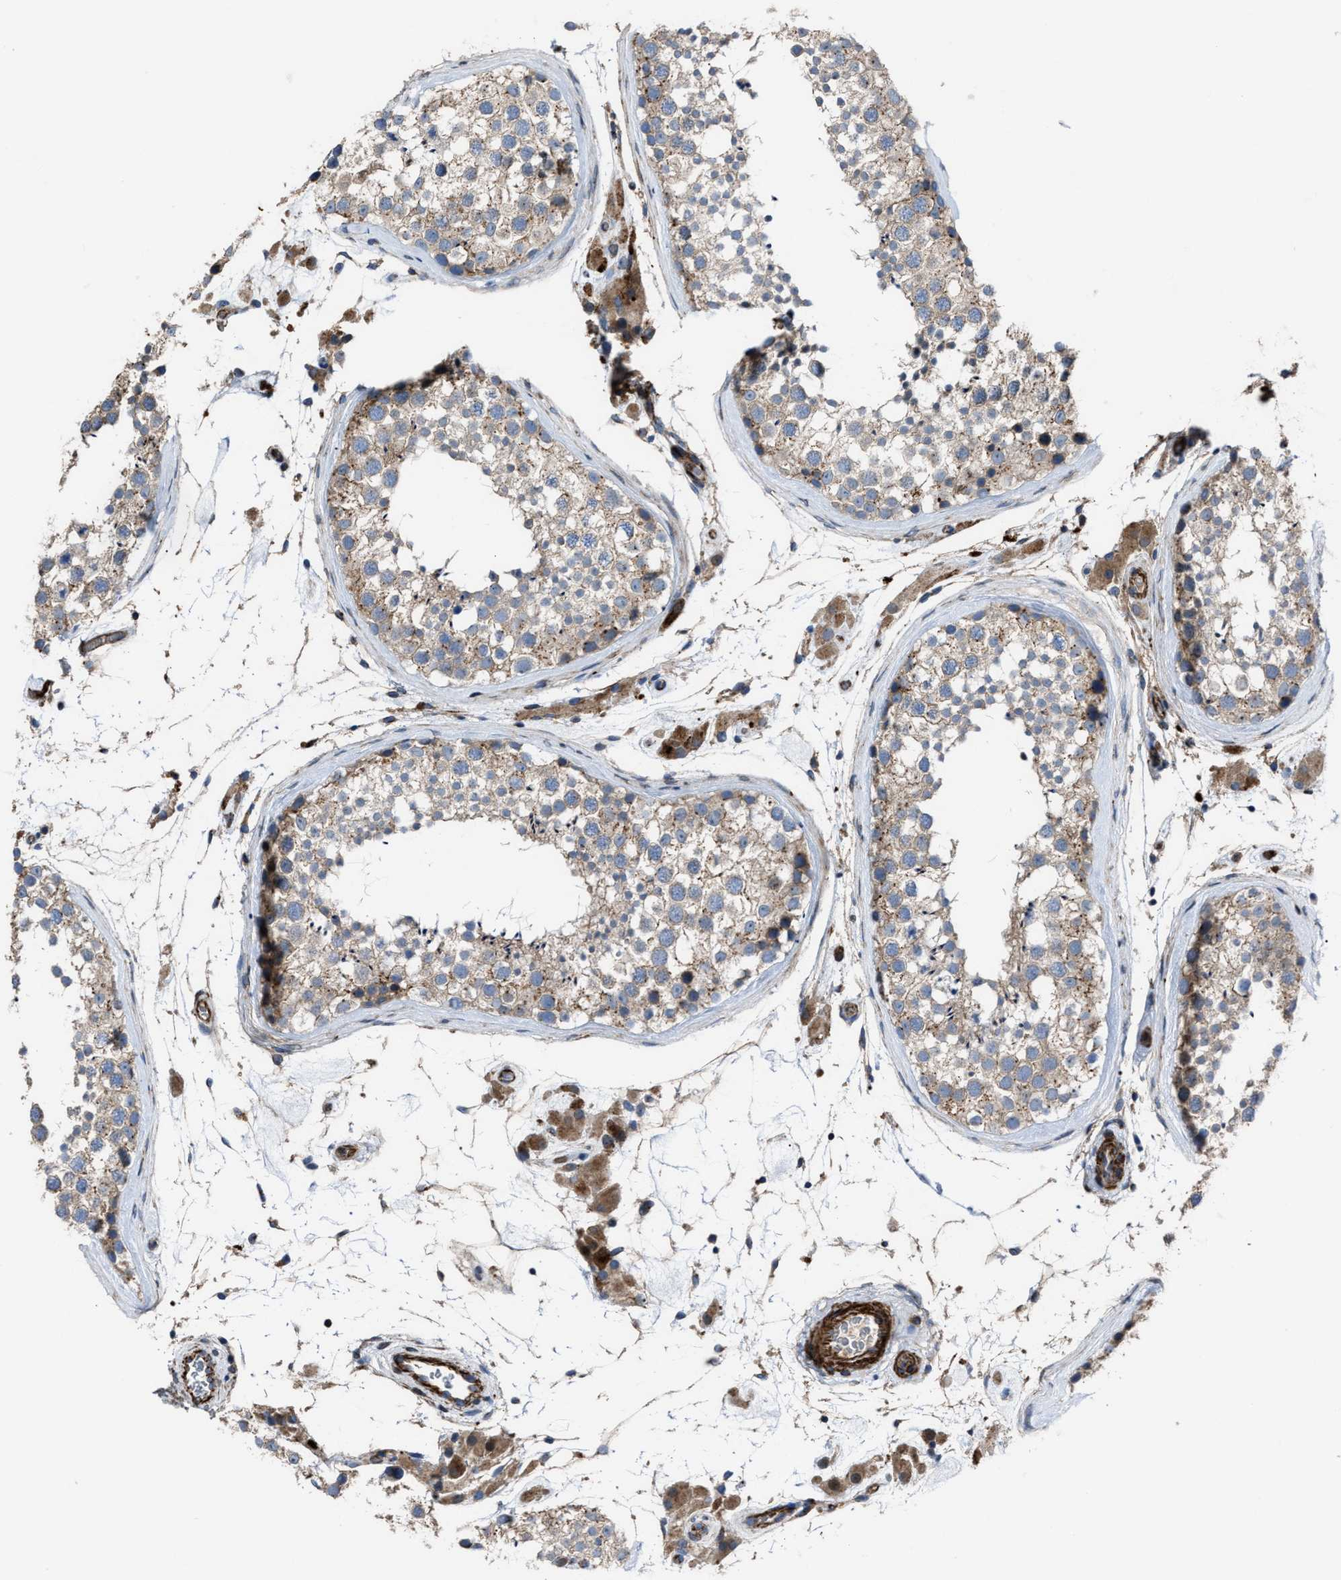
{"staining": {"intensity": "moderate", "quantity": "25%-75%", "location": "cytoplasmic/membranous"}, "tissue": "testis", "cell_type": "Cells in seminiferous ducts", "image_type": "normal", "snomed": [{"axis": "morphology", "description": "Normal tissue, NOS"}, {"axis": "topography", "description": "Testis"}], "caption": "Approximately 25%-75% of cells in seminiferous ducts in benign testis exhibit moderate cytoplasmic/membranous protein staining as visualized by brown immunohistochemical staining.", "gene": "AGPAT2", "patient": {"sex": "male", "age": 46}}